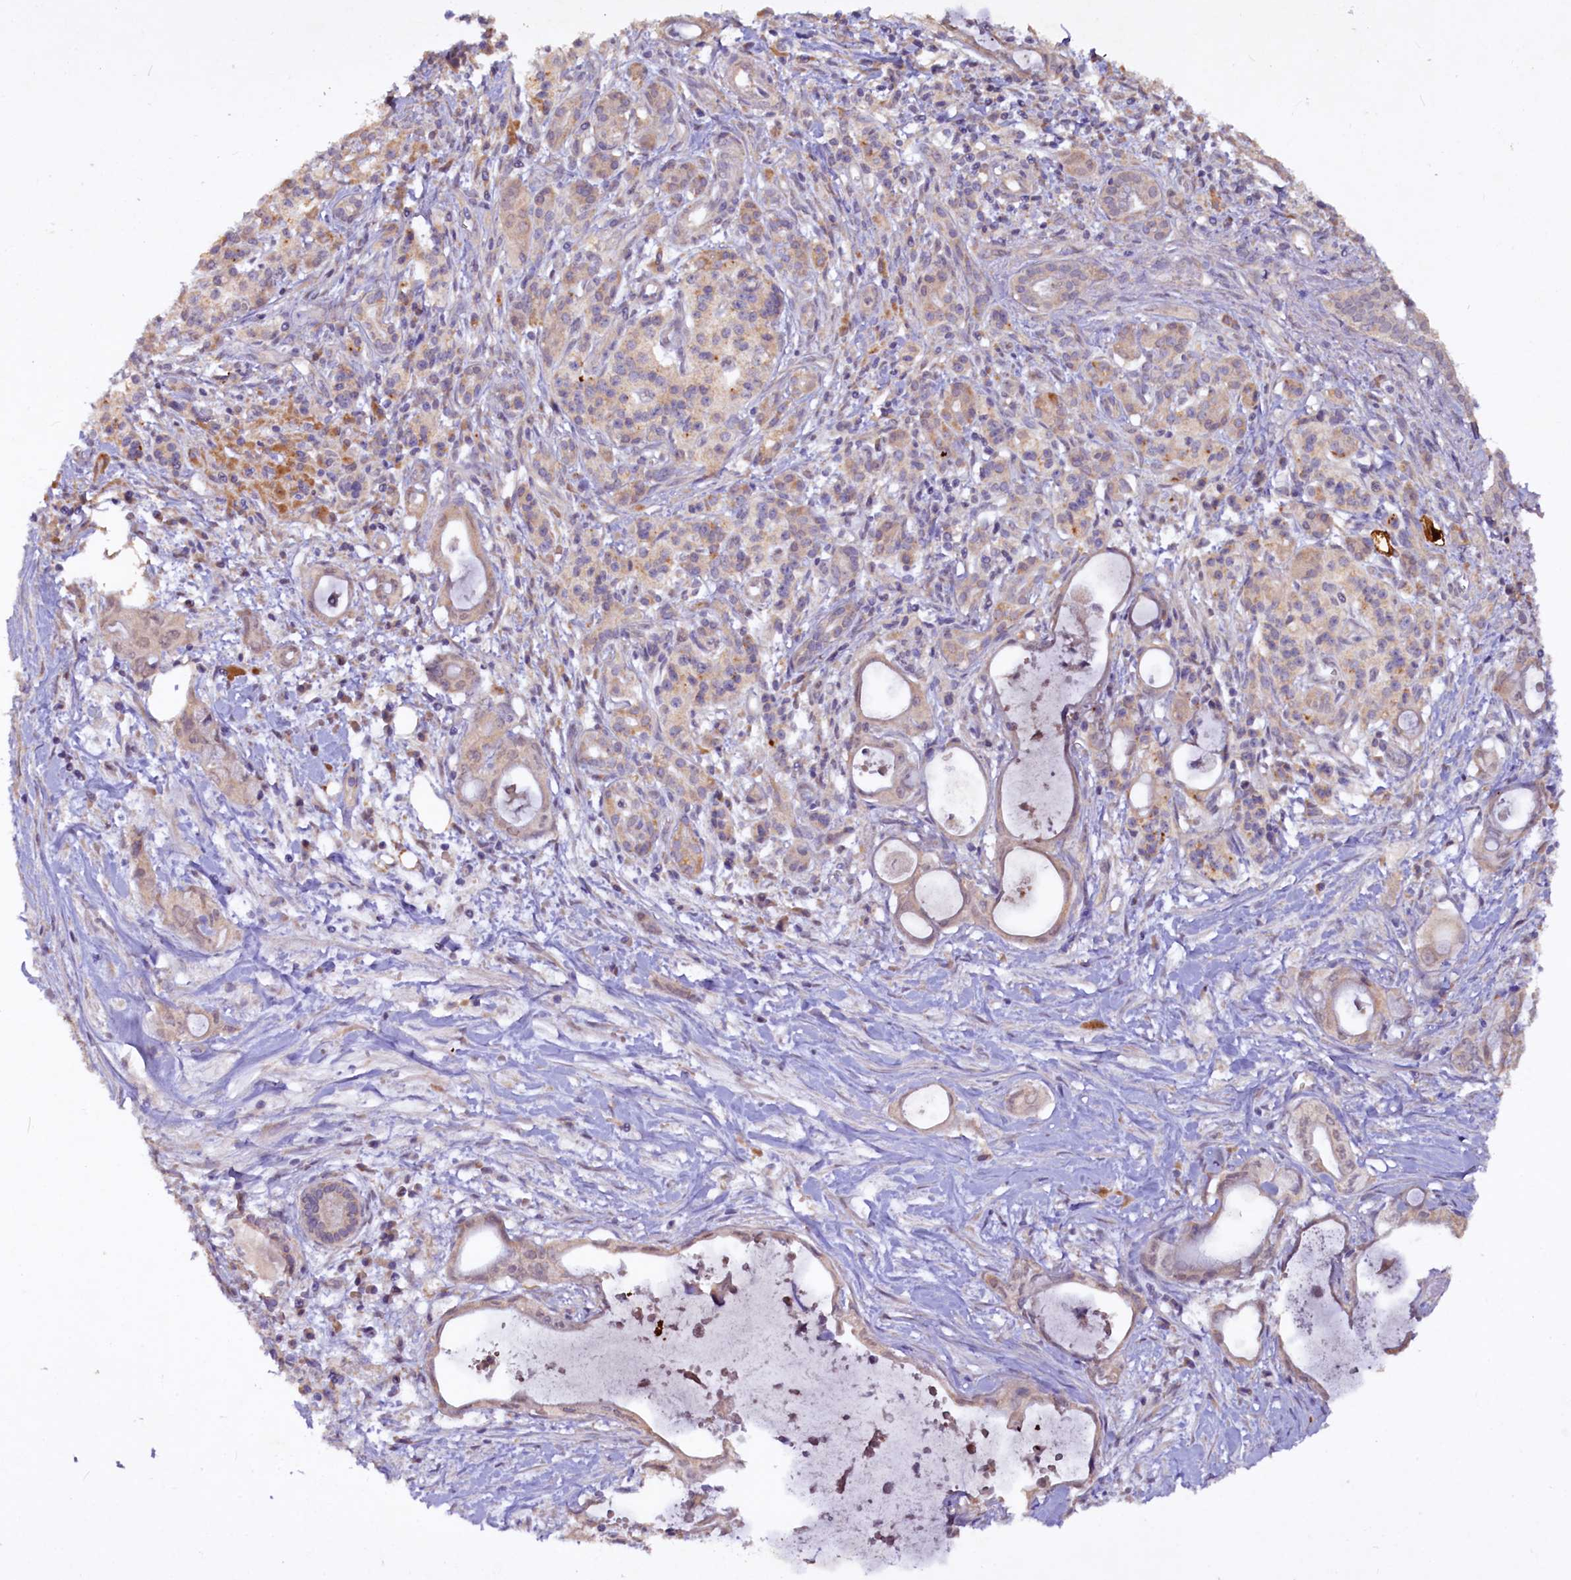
{"staining": {"intensity": "weak", "quantity": "25%-75%", "location": "cytoplasmic/membranous"}, "tissue": "pancreatic cancer", "cell_type": "Tumor cells", "image_type": "cancer", "snomed": [{"axis": "morphology", "description": "Adenocarcinoma, NOS"}, {"axis": "topography", "description": "Pancreas"}], "caption": "A micrograph of pancreatic adenocarcinoma stained for a protein displays weak cytoplasmic/membranous brown staining in tumor cells.", "gene": "ETFBKMT", "patient": {"sex": "male", "age": 72}}